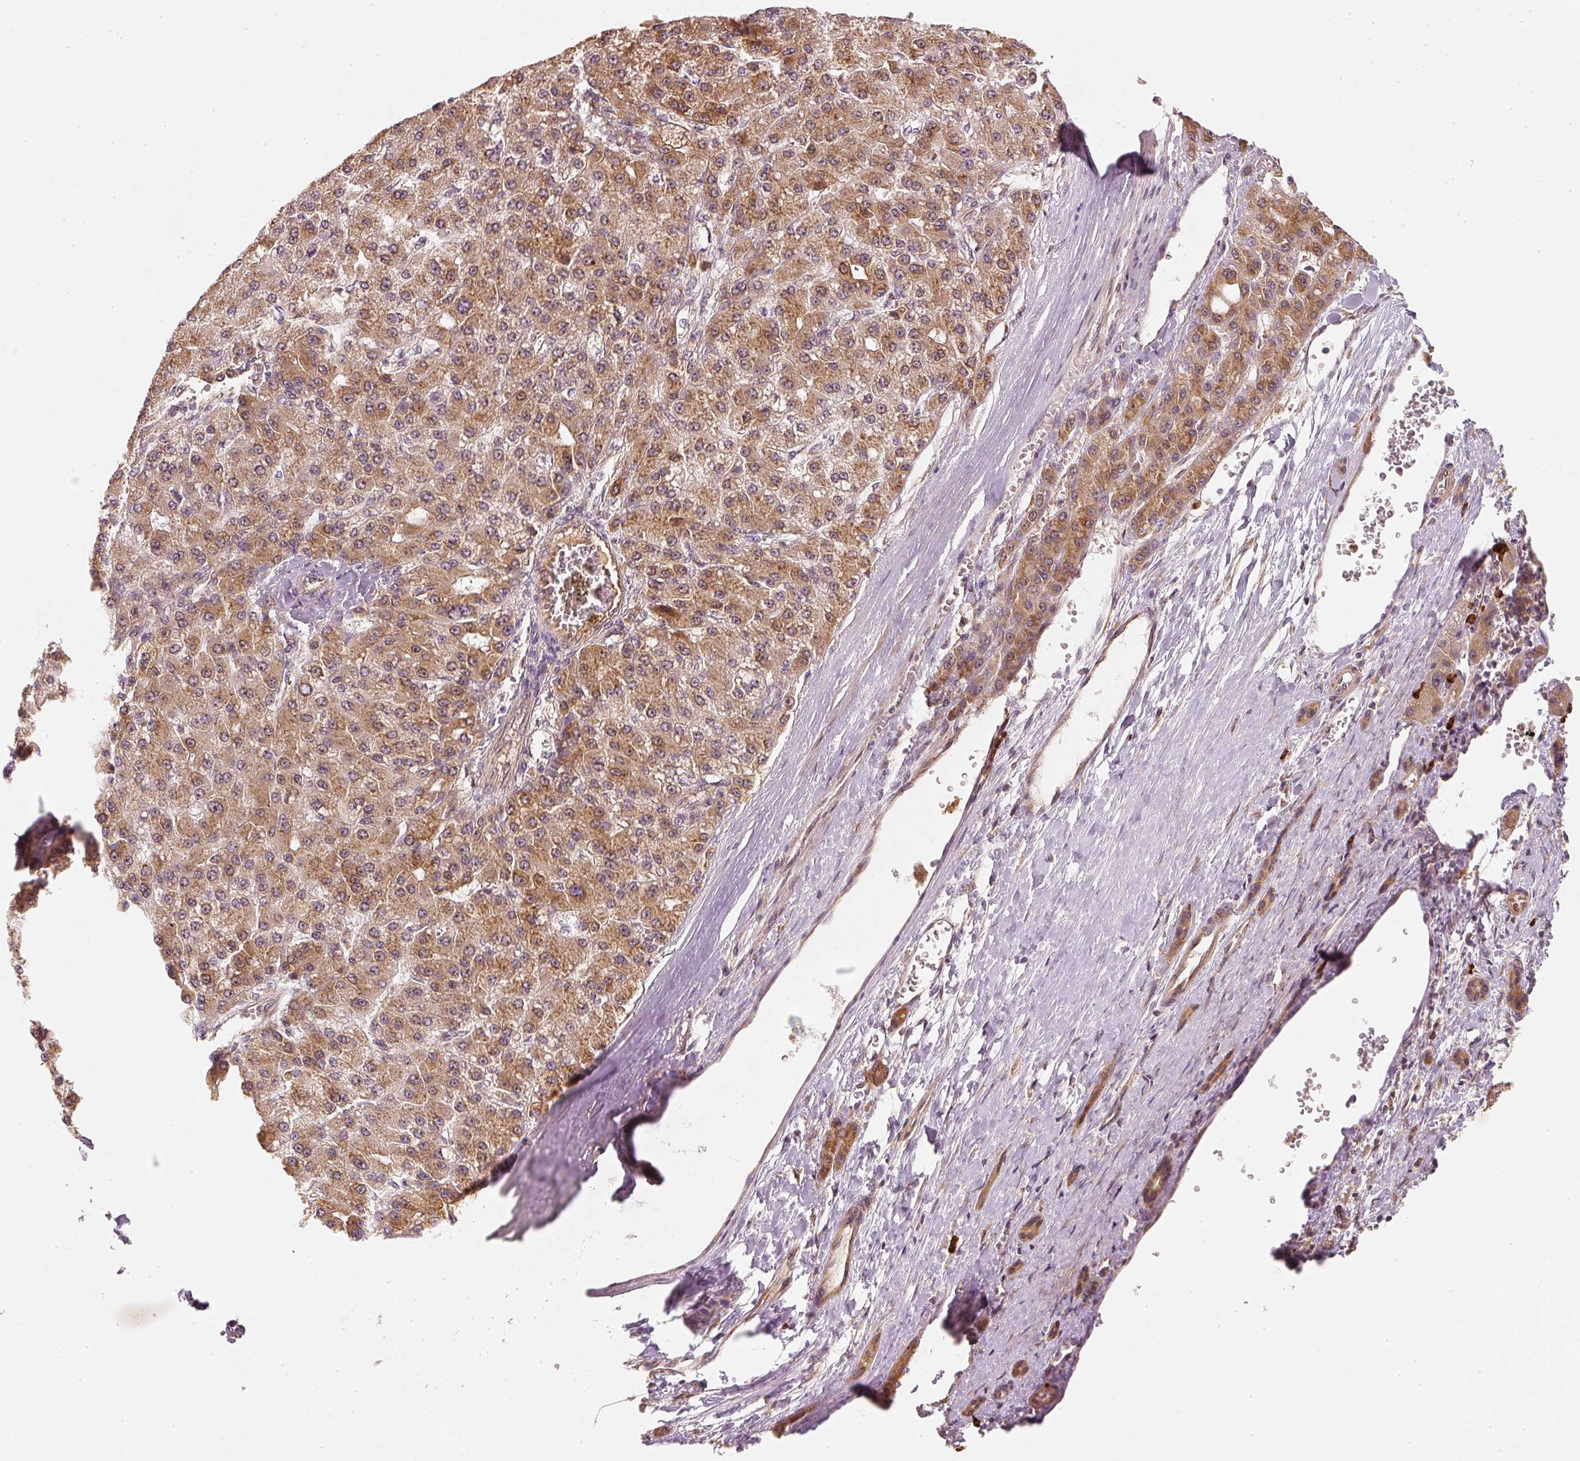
{"staining": {"intensity": "strong", "quantity": "25%-75%", "location": "cytoplasmic/membranous"}, "tissue": "liver cancer", "cell_type": "Tumor cells", "image_type": "cancer", "snomed": [{"axis": "morphology", "description": "Carcinoma, Hepatocellular, NOS"}, {"axis": "topography", "description": "Liver"}], "caption": "Strong cytoplasmic/membranous protein expression is identified in about 25%-75% of tumor cells in hepatocellular carcinoma (liver).", "gene": "EEF1A2", "patient": {"sex": "male", "age": 67}}